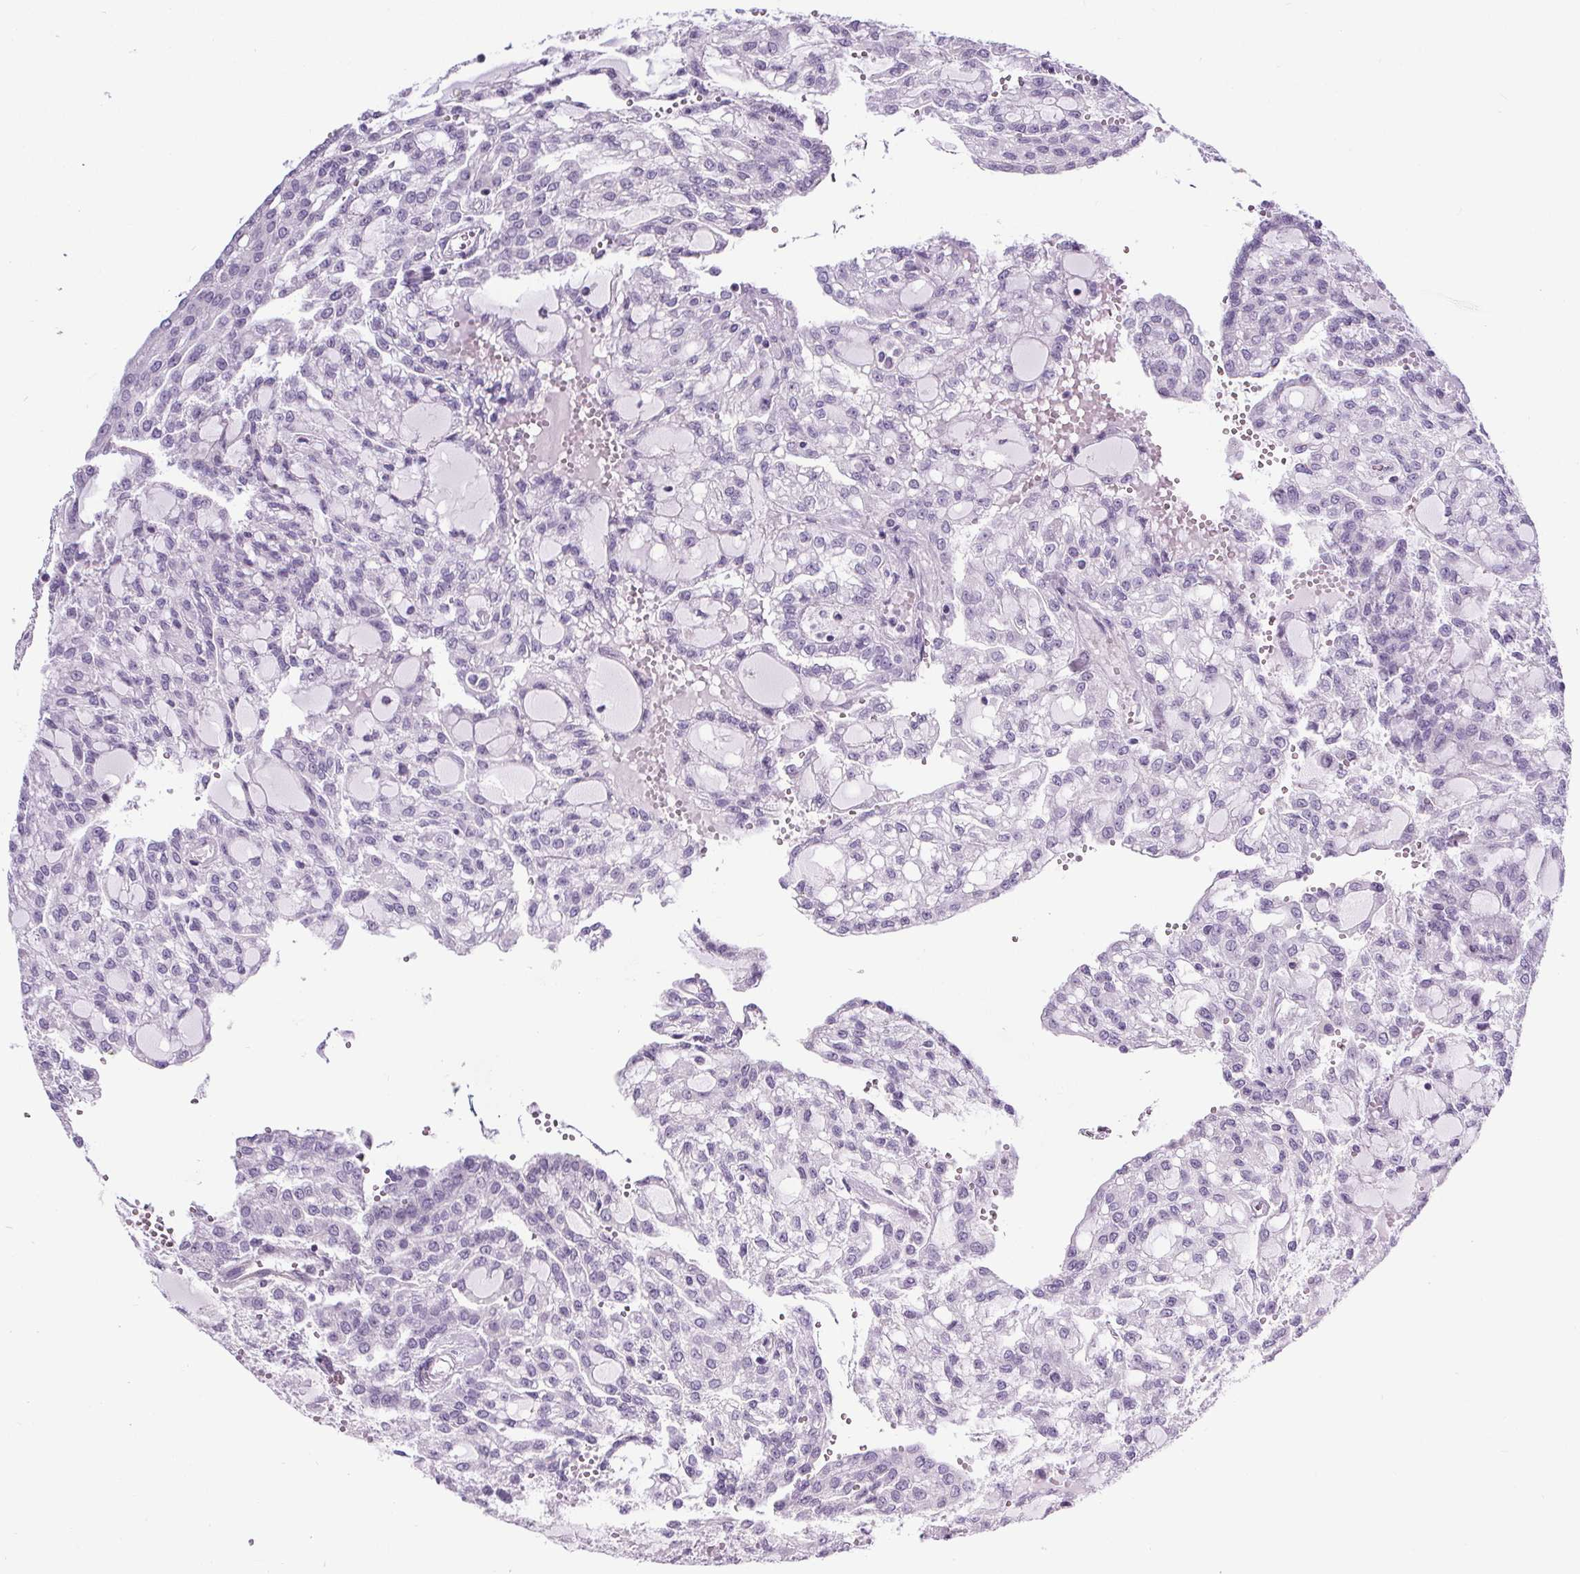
{"staining": {"intensity": "negative", "quantity": "none", "location": "none"}, "tissue": "renal cancer", "cell_type": "Tumor cells", "image_type": "cancer", "snomed": [{"axis": "morphology", "description": "Adenocarcinoma, NOS"}, {"axis": "topography", "description": "Kidney"}], "caption": "Immunohistochemistry (IHC) of renal cancer shows no expression in tumor cells.", "gene": "ELAVL2", "patient": {"sex": "male", "age": 63}}